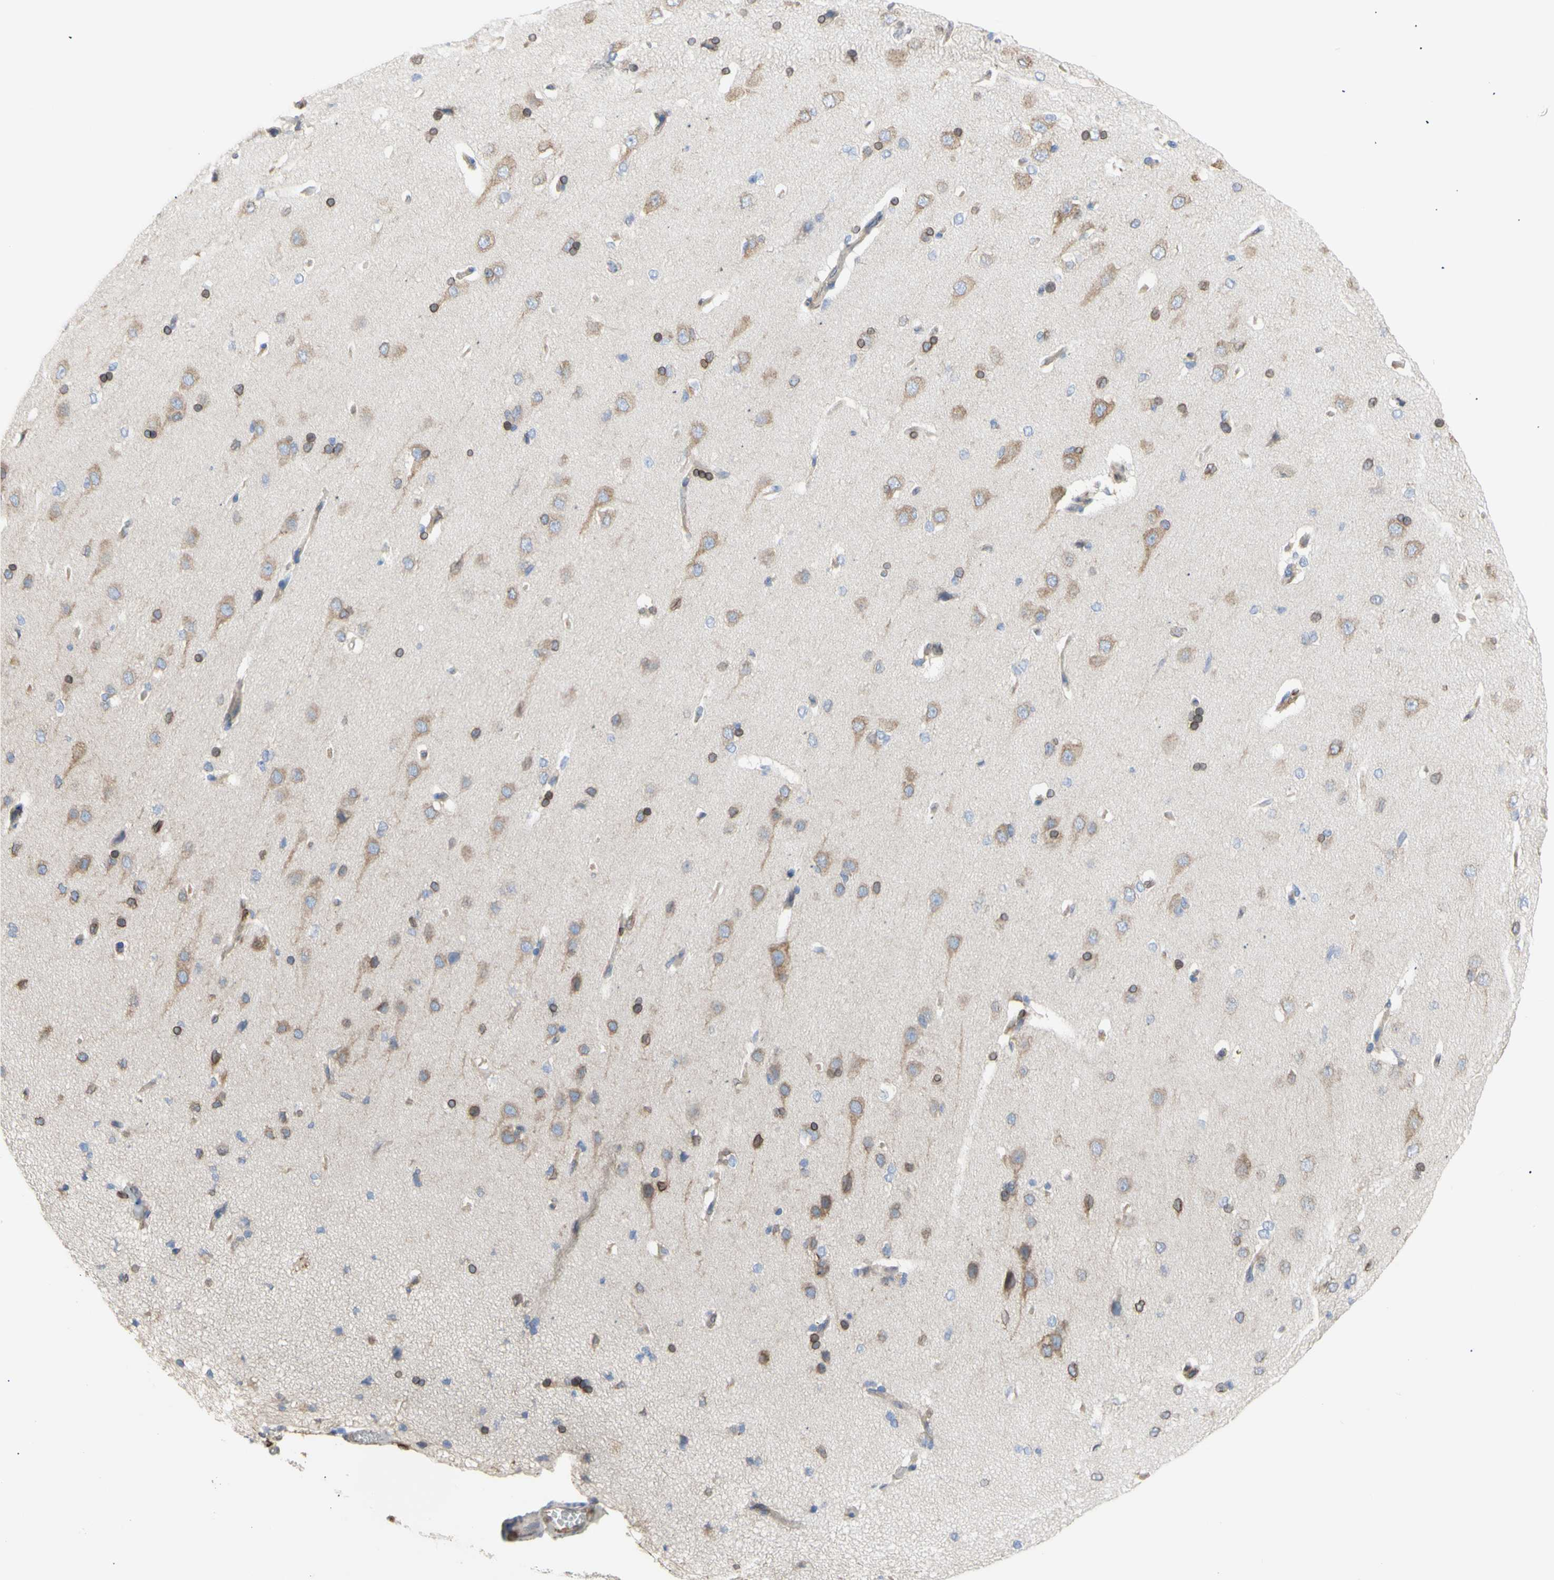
{"staining": {"intensity": "weak", "quantity": "25%-75%", "location": "cytoplasmic/membranous"}, "tissue": "cerebral cortex", "cell_type": "Endothelial cells", "image_type": "normal", "snomed": [{"axis": "morphology", "description": "Normal tissue, NOS"}, {"axis": "topography", "description": "Cerebral cortex"}], "caption": "Cerebral cortex stained with DAB IHC displays low levels of weak cytoplasmic/membranous expression in about 25%-75% of endothelial cells. The staining was performed using DAB (3,3'-diaminobenzidine), with brown indicating positive protein expression. Nuclei are stained blue with hematoxylin.", "gene": "ERLIN1", "patient": {"sex": "male", "age": 62}}